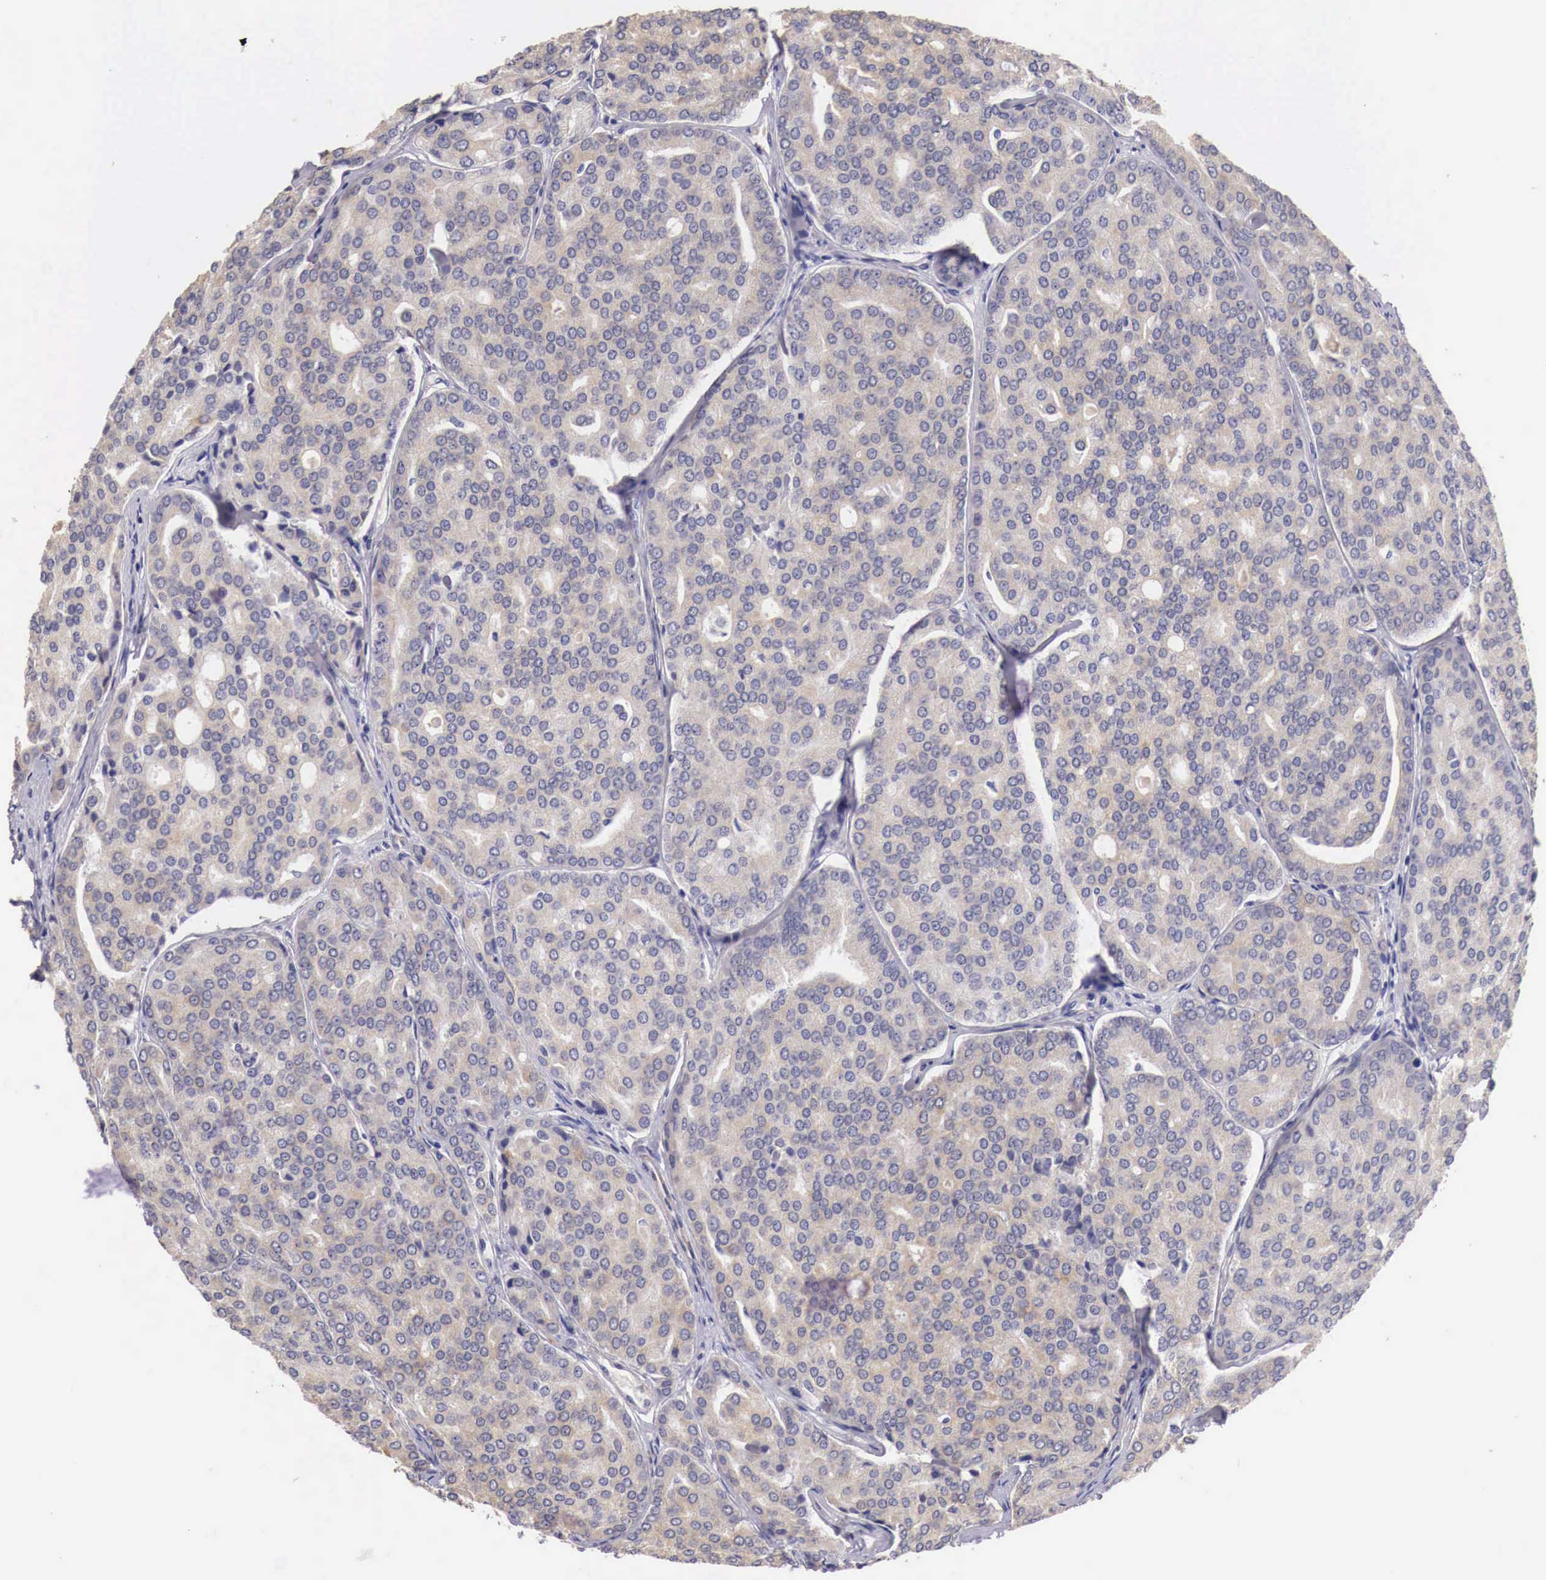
{"staining": {"intensity": "weak", "quantity": ">75%", "location": "cytoplasmic/membranous"}, "tissue": "prostate cancer", "cell_type": "Tumor cells", "image_type": "cancer", "snomed": [{"axis": "morphology", "description": "Adenocarcinoma, High grade"}, {"axis": "topography", "description": "Prostate"}], "caption": "Protein staining by immunohistochemistry exhibits weak cytoplasmic/membranous expression in about >75% of tumor cells in prostate cancer.", "gene": "ENOX2", "patient": {"sex": "male", "age": 64}}